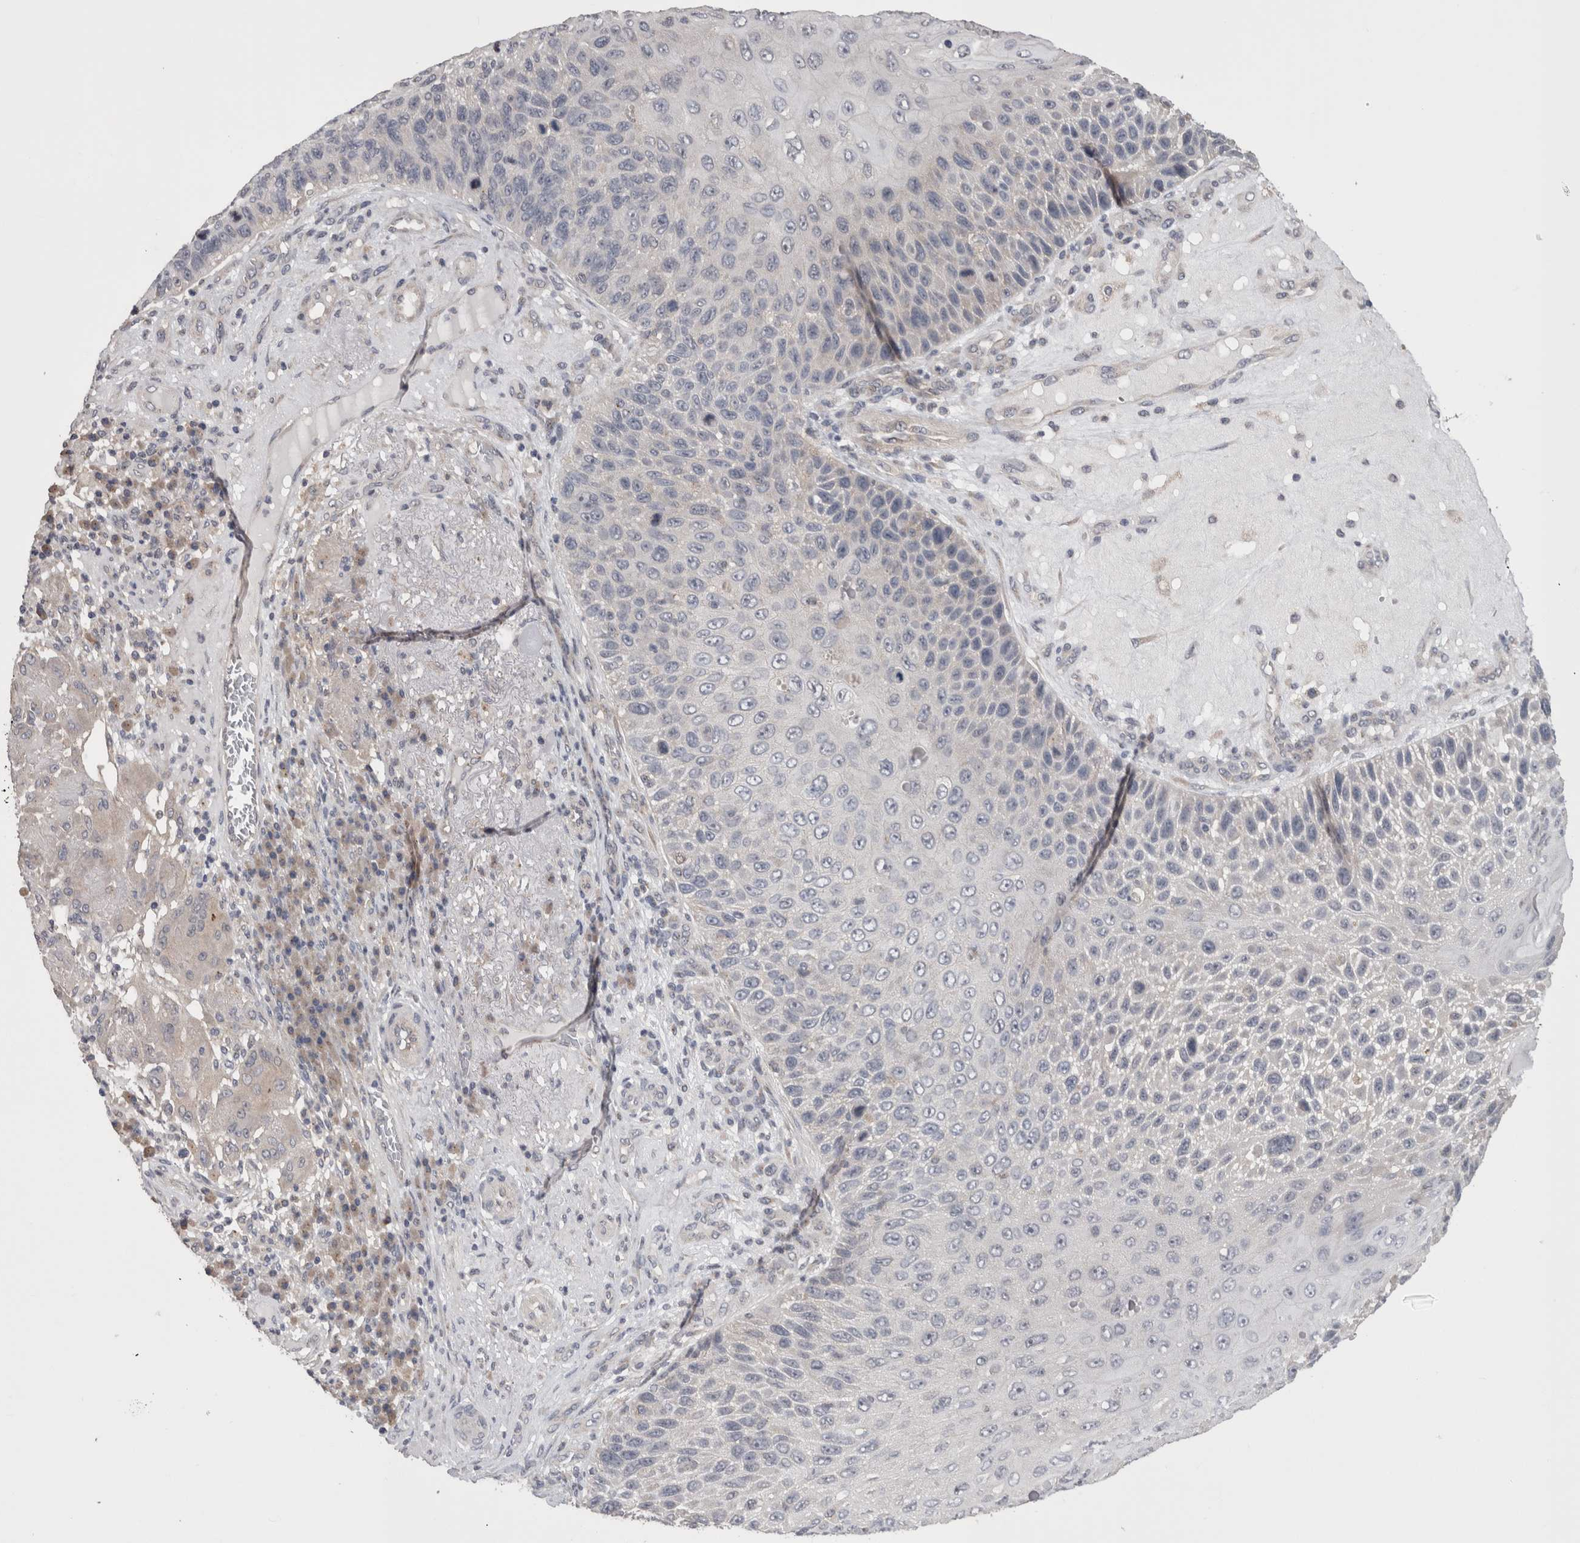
{"staining": {"intensity": "negative", "quantity": "none", "location": "none"}, "tissue": "skin cancer", "cell_type": "Tumor cells", "image_type": "cancer", "snomed": [{"axis": "morphology", "description": "Squamous cell carcinoma, NOS"}, {"axis": "topography", "description": "Skin"}], "caption": "Tumor cells are negative for brown protein staining in skin cancer (squamous cell carcinoma). The staining was performed using DAB to visualize the protein expression in brown, while the nuclei were stained in blue with hematoxylin (Magnification: 20x).", "gene": "DCTN6", "patient": {"sex": "female", "age": 88}}